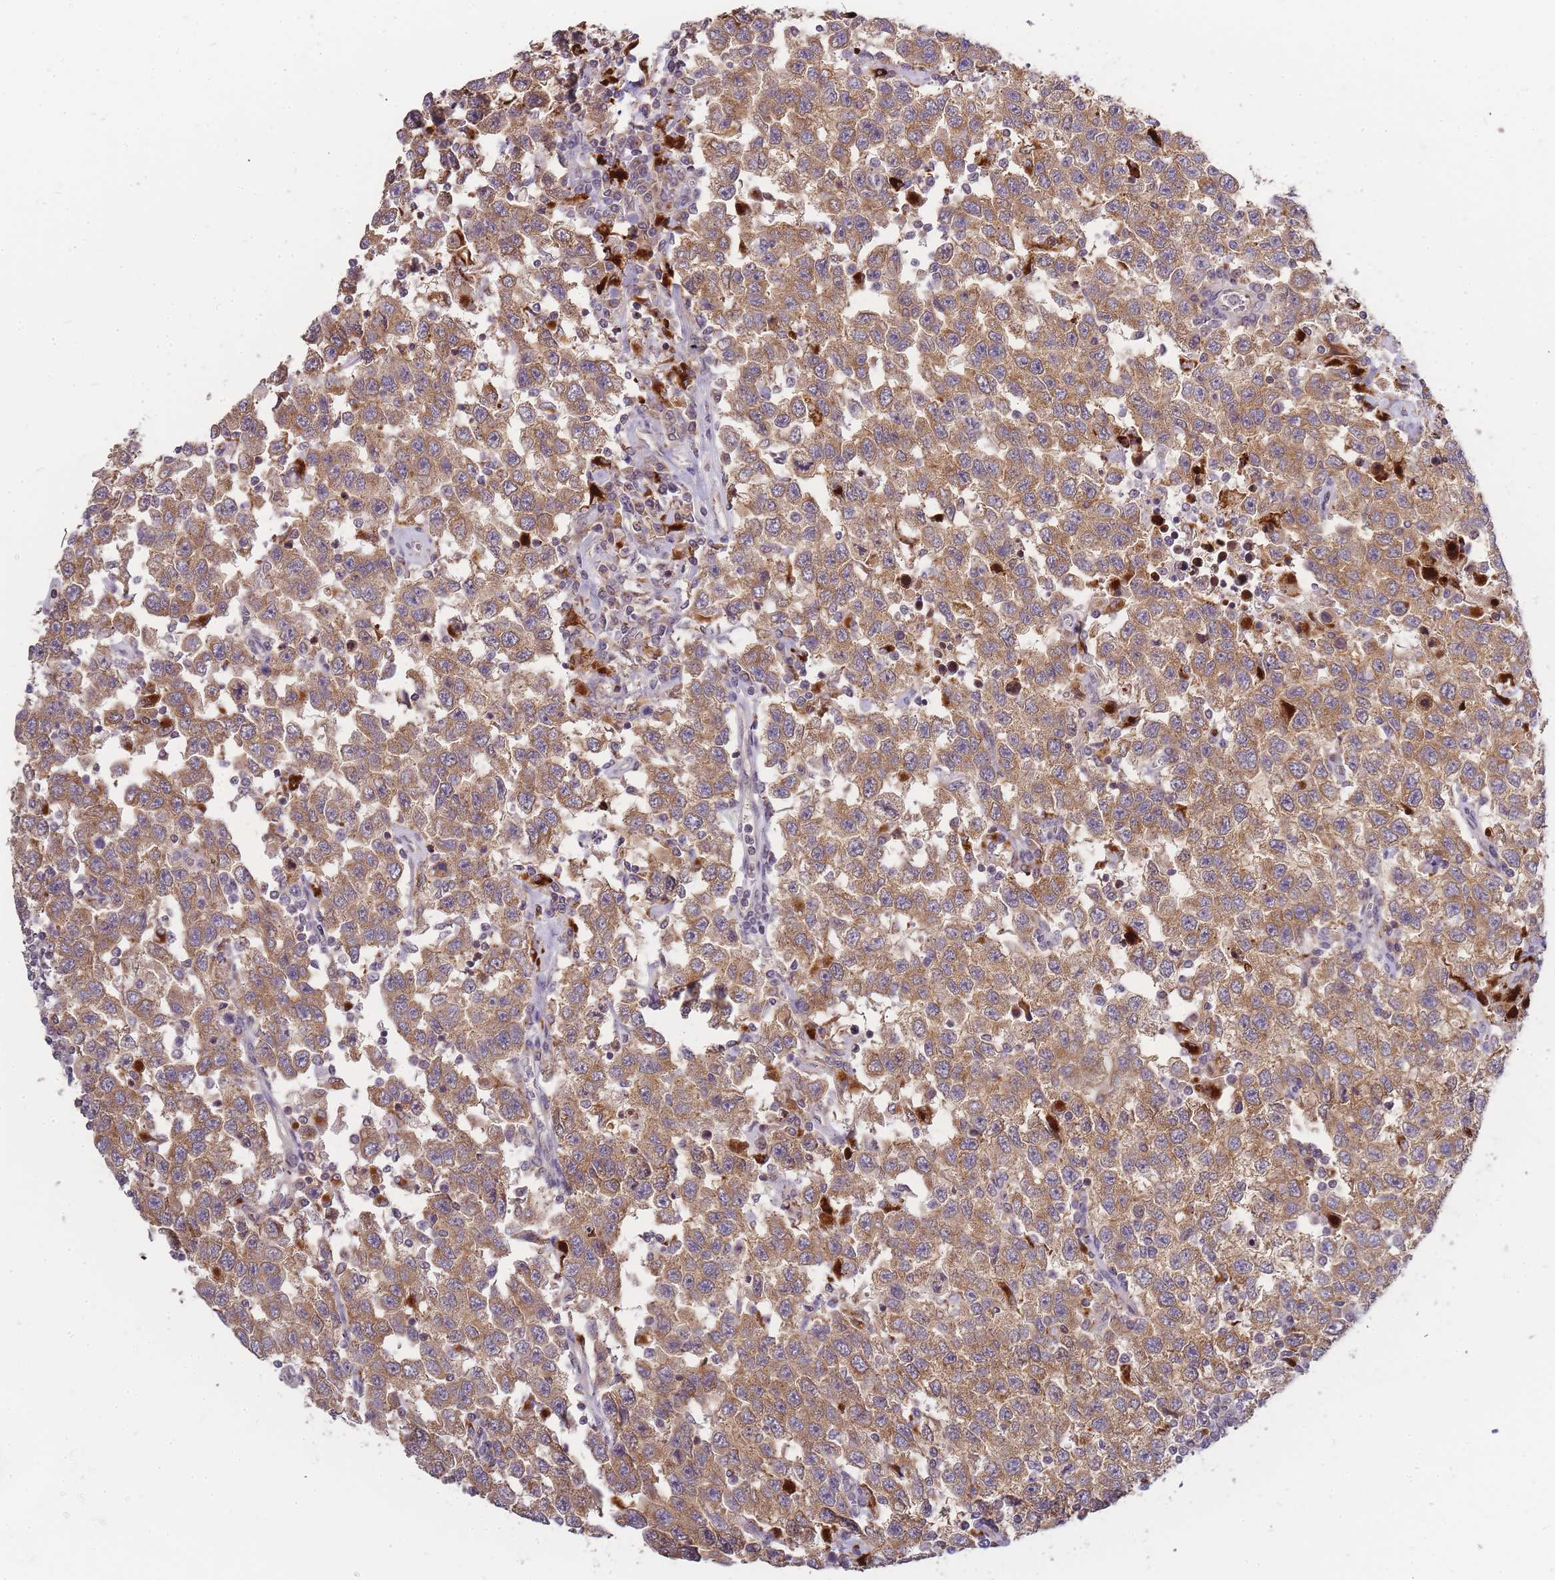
{"staining": {"intensity": "moderate", "quantity": ">75%", "location": "cytoplasmic/membranous"}, "tissue": "testis cancer", "cell_type": "Tumor cells", "image_type": "cancer", "snomed": [{"axis": "morphology", "description": "Seminoma, NOS"}, {"axis": "topography", "description": "Testis"}], "caption": "Immunohistochemistry (IHC) photomicrograph of human testis cancer stained for a protein (brown), which reveals medium levels of moderate cytoplasmic/membranous expression in about >75% of tumor cells.", "gene": "ATG5", "patient": {"sex": "male", "age": 41}}